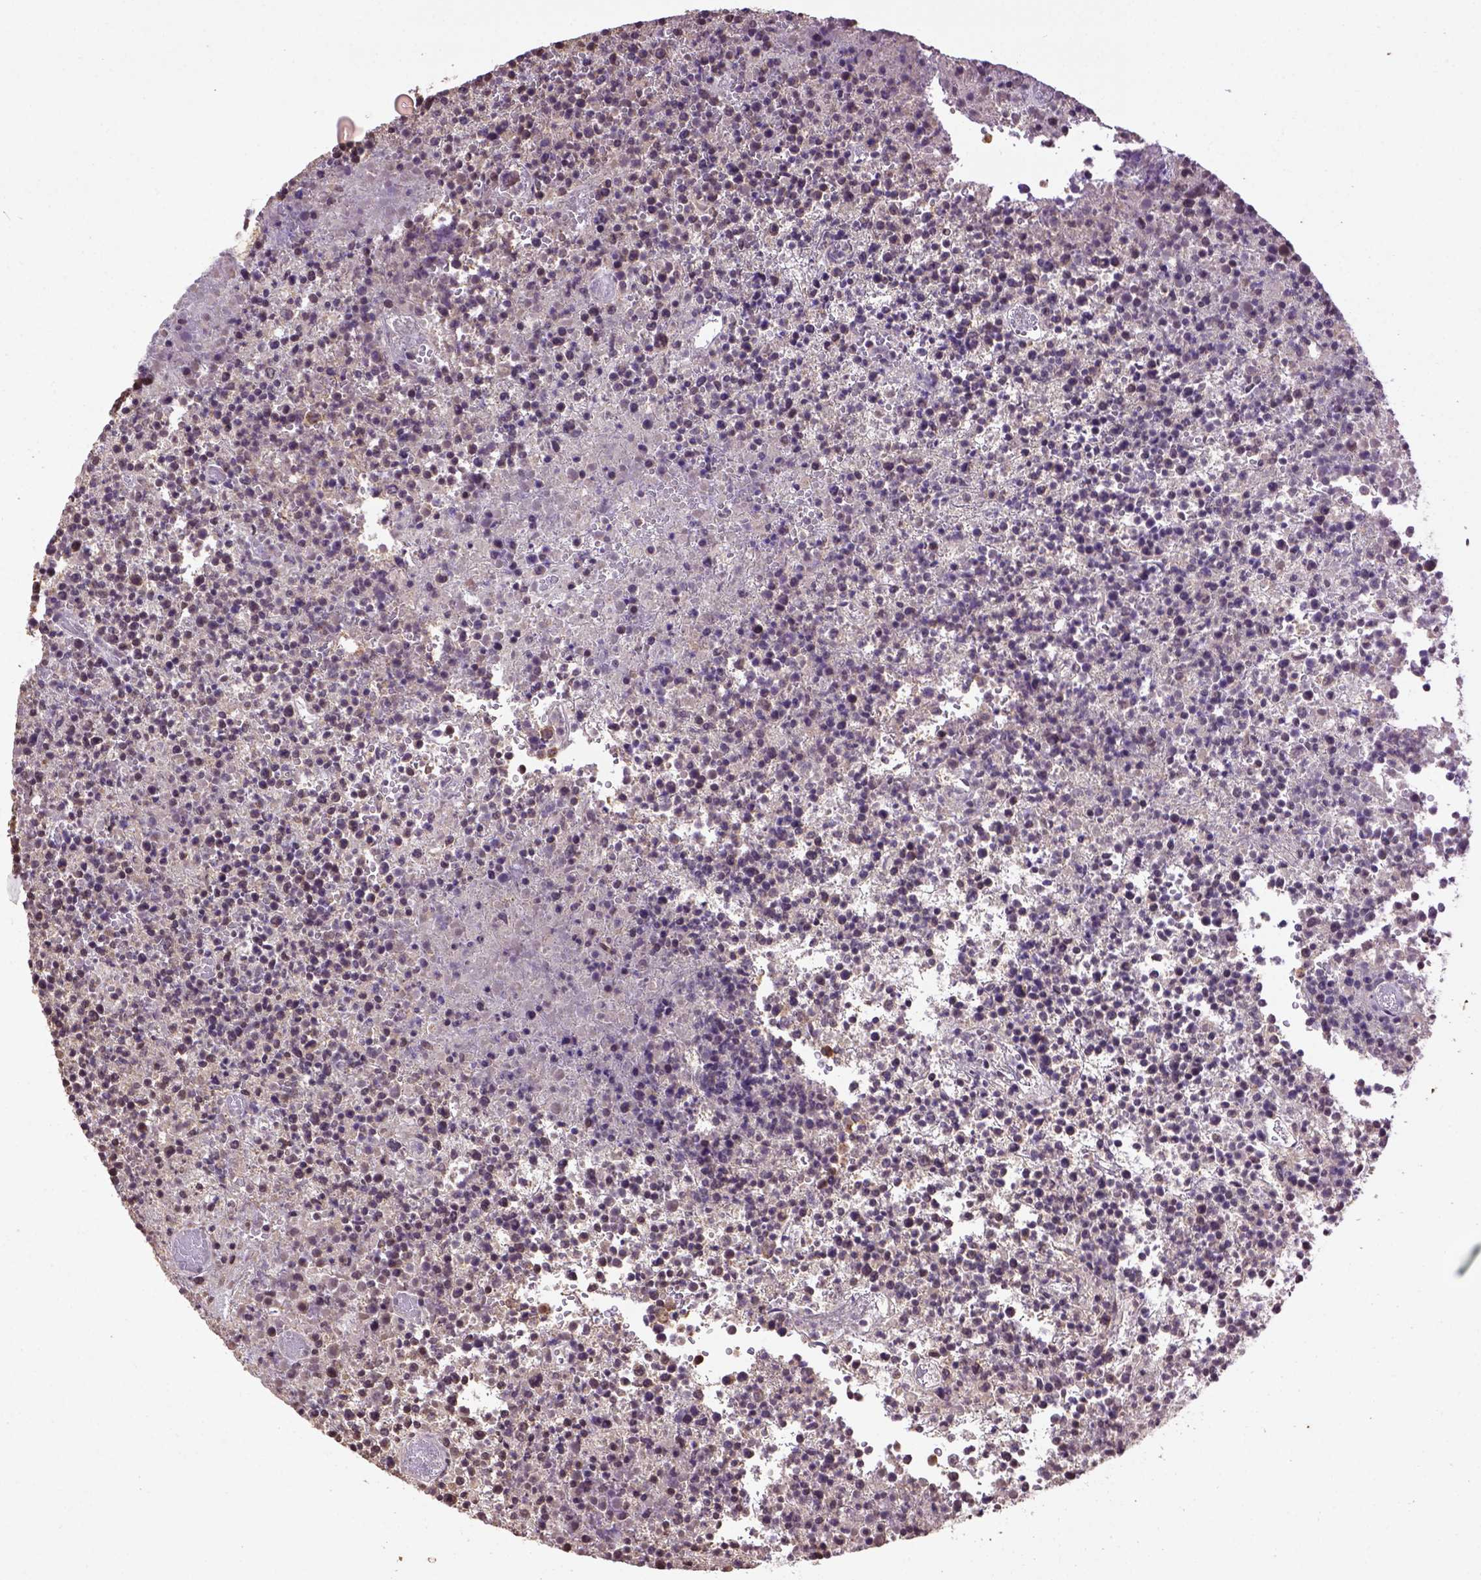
{"staining": {"intensity": "weak", "quantity": "<25%", "location": "cytoplasmic/membranous"}, "tissue": "lymphoma", "cell_type": "Tumor cells", "image_type": "cancer", "snomed": [{"axis": "morphology", "description": "Malignant lymphoma, non-Hodgkin's type, High grade"}, {"axis": "topography", "description": "Lymph node"}], "caption": "An immunohistochemistry histopathology image of lymphoma is shown. There is no staining in tumor cells of lymphoma. (DAB (3,3'-diaminobenzidine) IHC visualized using brightfield microscopy, high magnification).", "gene": "WDR17", "patient": {"sex": "male", "age": 13}}